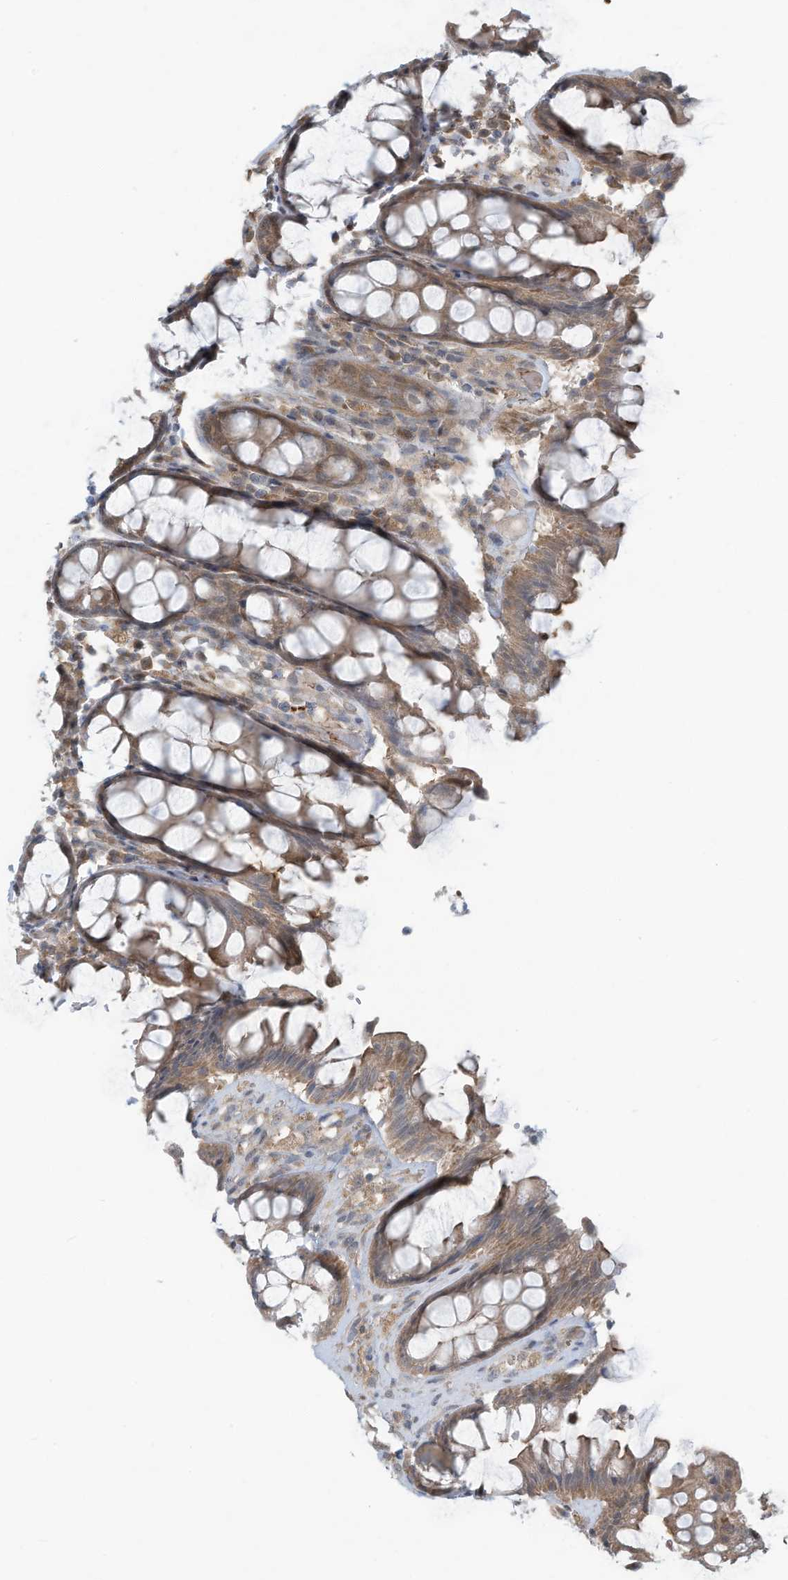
{"staining": {"intensity": "moderate", "quantity": ">75%", "location": "cytoplasmic/membranous"}, "tissue": "rectum", "cell_type": "Glandular cells", "image_type": "normal", "snomed": [{"axis": "morphology", "description": "Normal tissue, NOS"}, {"axis": "topography", "description": "Rectum"}], "caption": "This is a photomicrograph of immunohistochemistry (IHC) staining of unremarkable rectum, which shows moderate expression in the cytoplasmic/membranous of glandular cells.", "gene": "ERI2", "patient": {"sex": "male", "age": 64}}